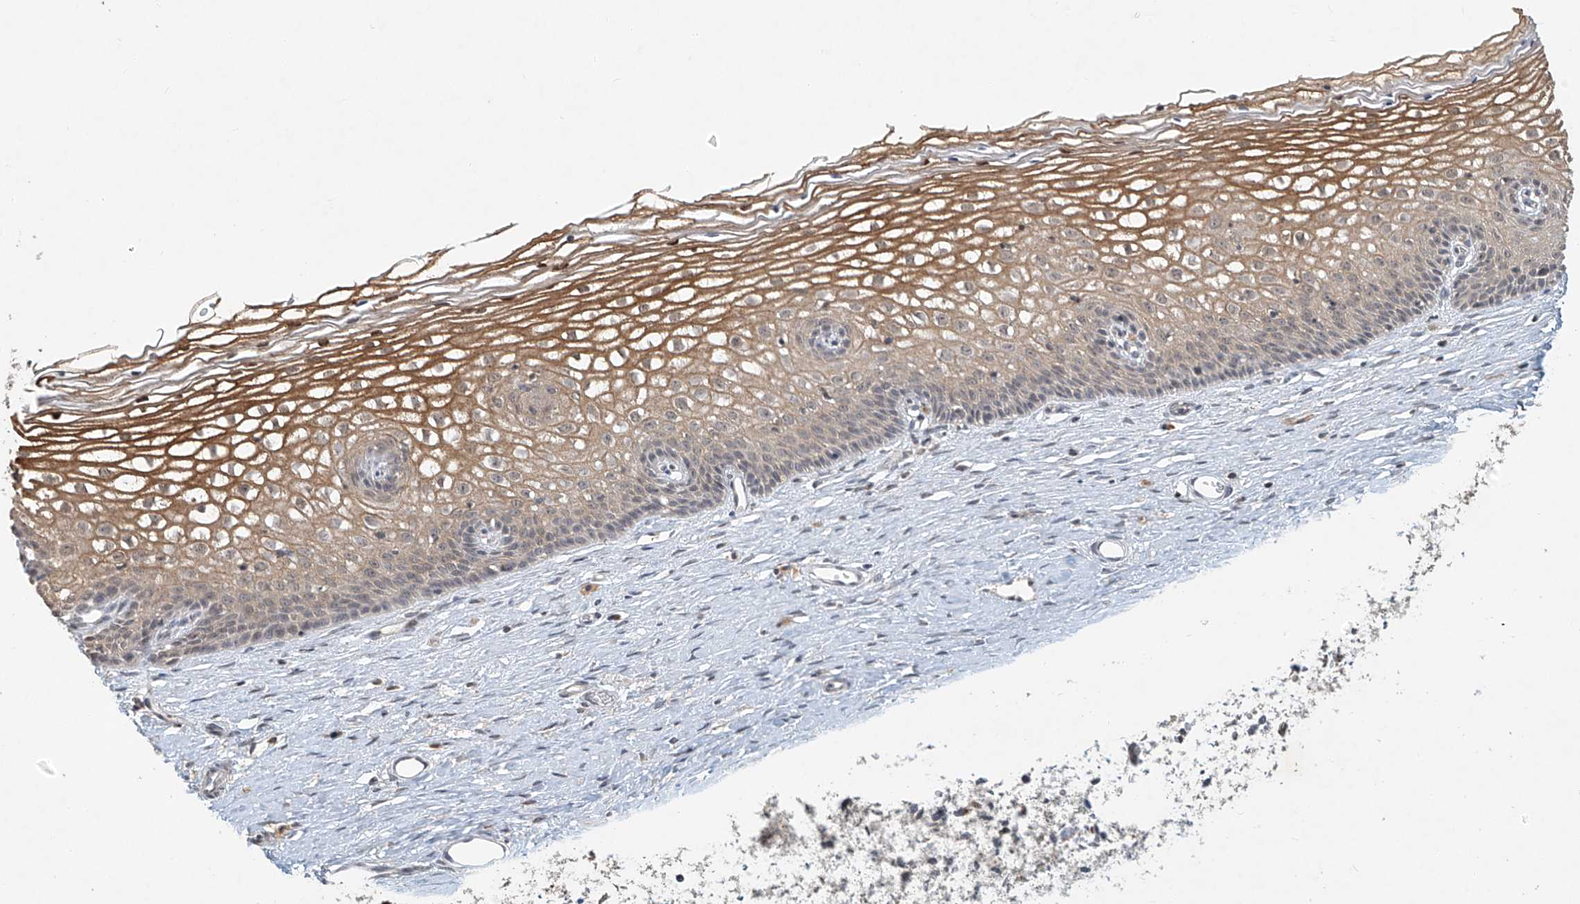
{"staining": {"intensity": "negative", "quantity": "none", "location": "none"}, "tissue": "cervix", "cell_type": "Glandular cells", "image_type": "normal", "snomed": [{"axis": "morphology", "description": "Normal tissue, NOS"}, {"axis": "topography", "description": "Cervix"}], "caption": "Cervix stained for a protein using IHC displays no staining glandular cells.", "gene": "SYTL3", "patient": {"sex": "female", "age": 33}}